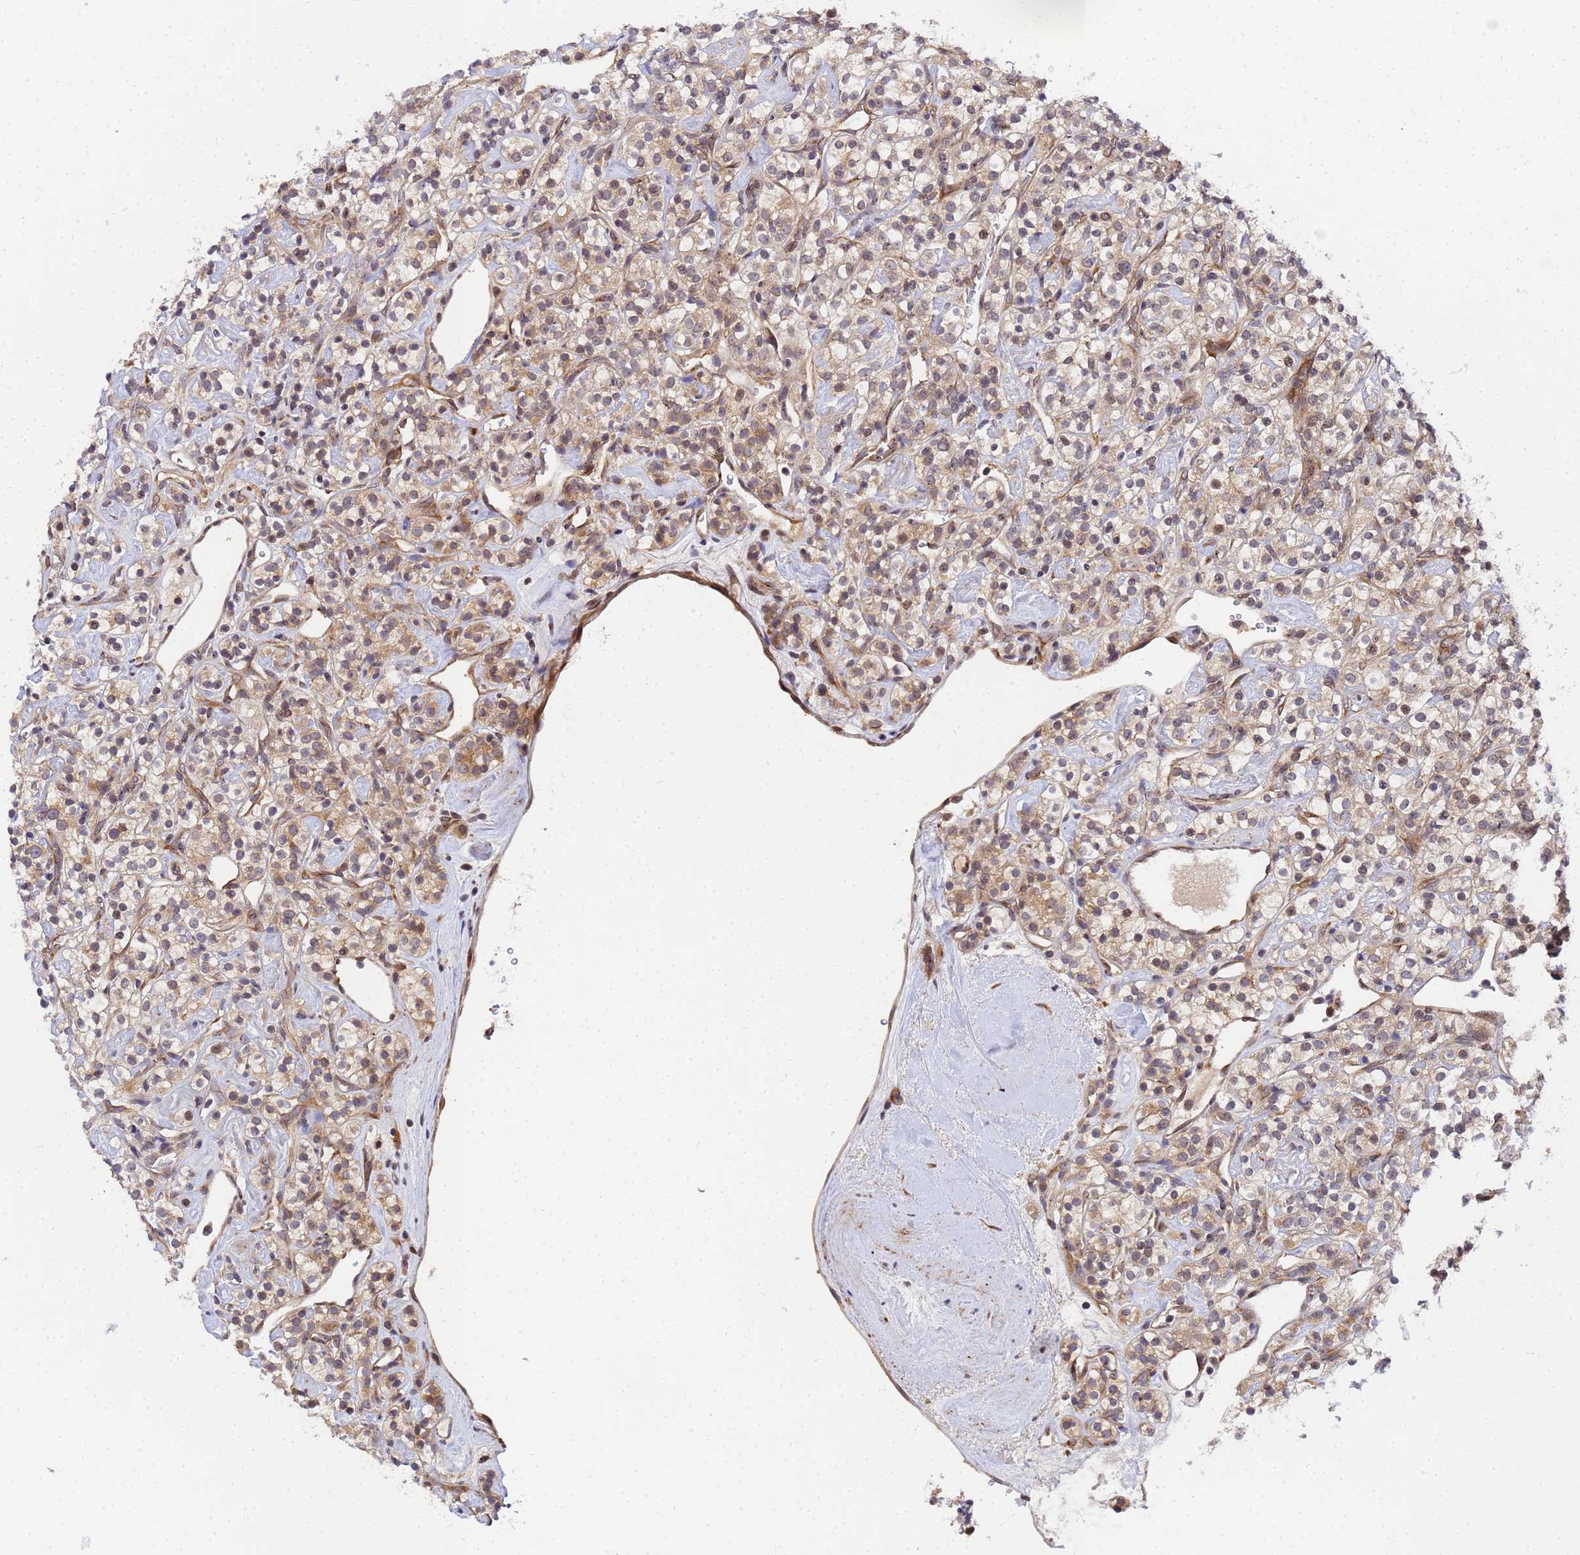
{"staining": {"intensity": "moderate", "quantity": ">75%", "location": "cytoplasmic/membranous"}, "tissue": "renal cancer", "cell_type": "Tumor cells", "image_type": "cancer", "snomed": [{"axis": "morphology", "description": "Adenocarcinoma, NOS"}, {"axis": "topography", "description": "Kidney"}], "caption": "Protein expression analysis of renal cancer displays moderate cytoplasmic/membranous positivity in approximately >75% of tumor cells. The staining was performed using DAB (3,3'-diaminobenzidine), with brown indicating positive protein expression. Nuclei are stained blue with hematoxylin.", "gene": "UNC93B1", "patient": {"sex": "male", "age": 77}}